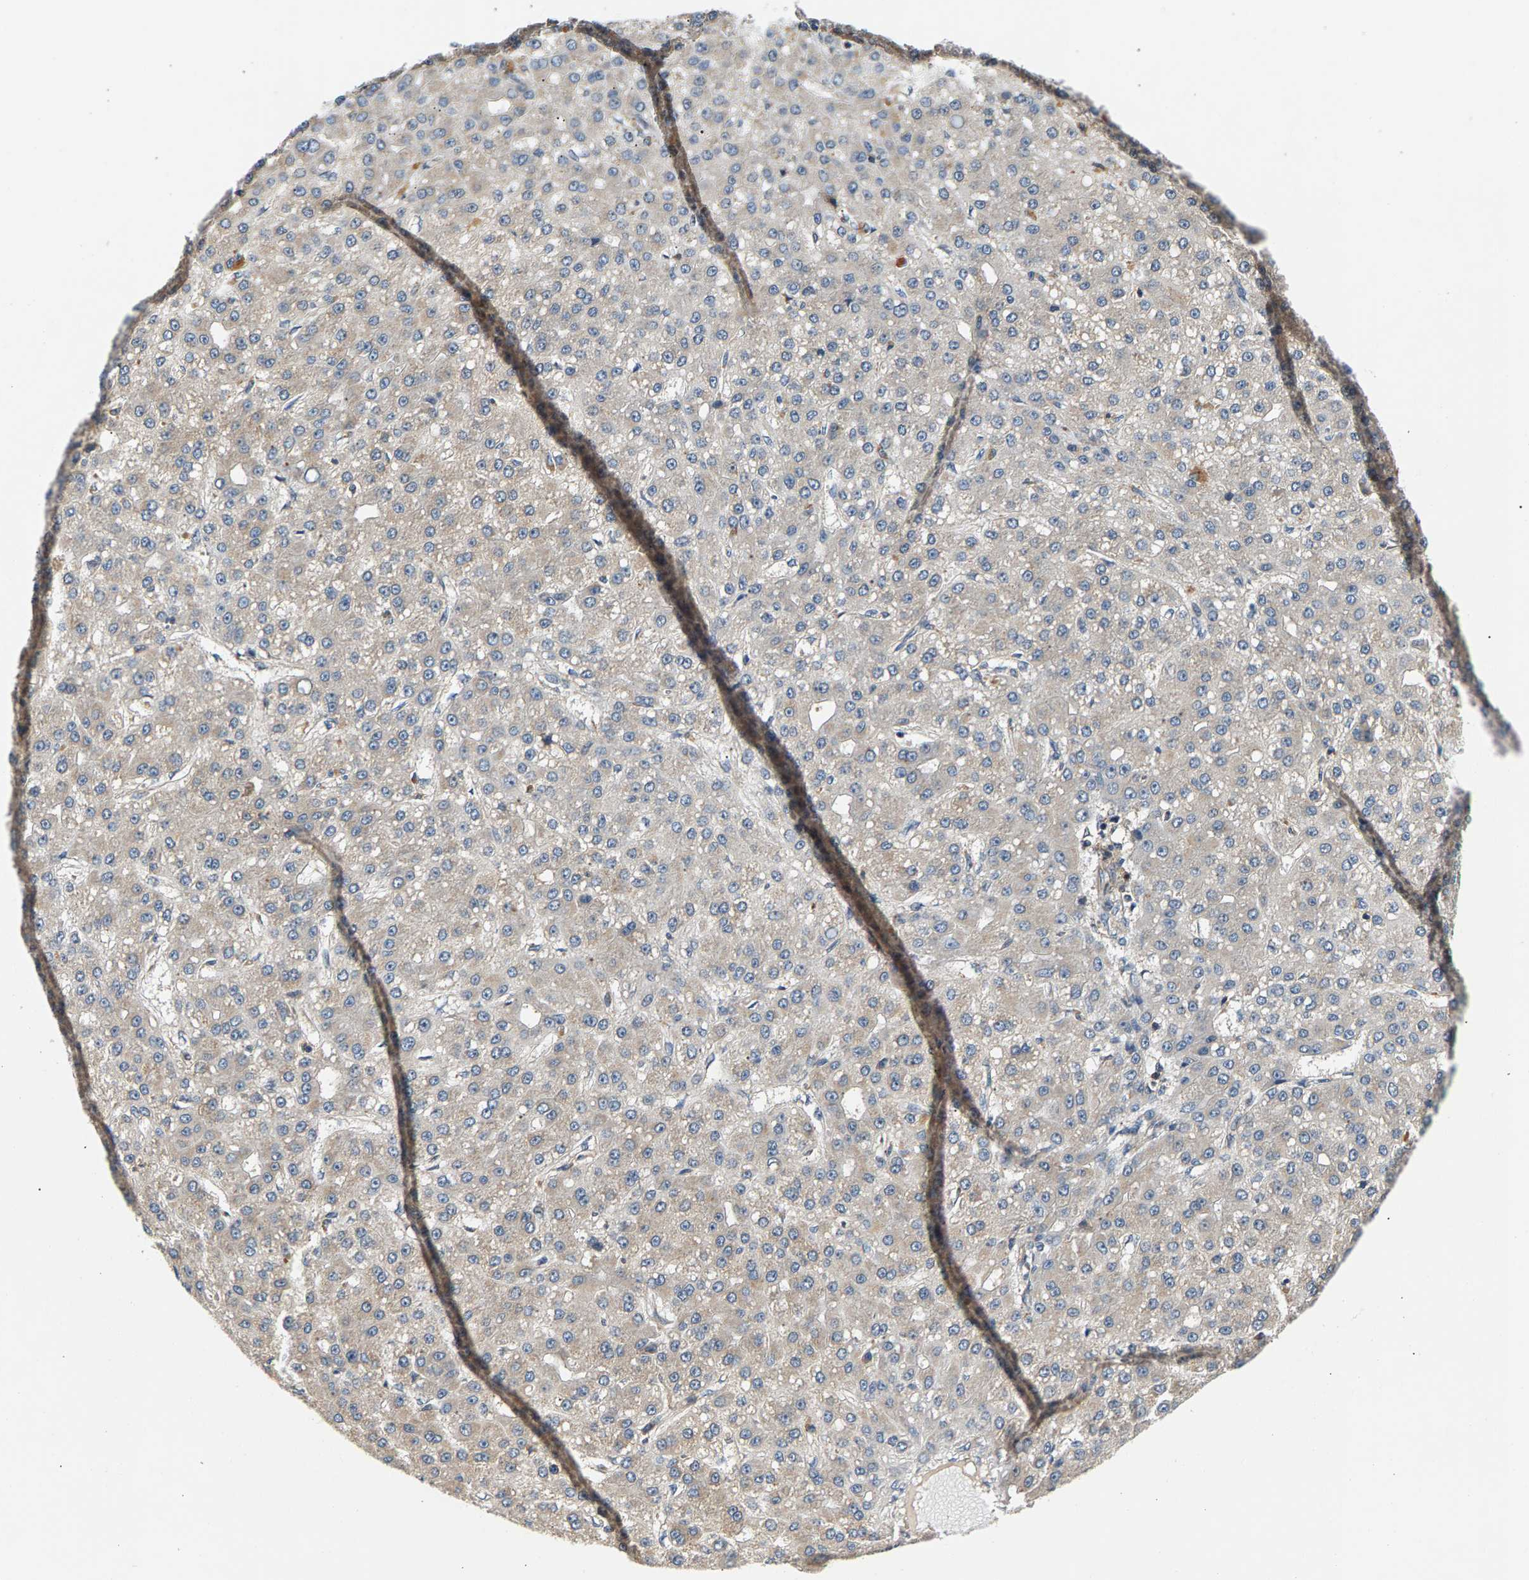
{"staining": {"intensity": "negative", "quantity": "none", "location": "none"}, "tissue": "liver cancer", "cell_type": "Tumor cells", "image_type": "cancer", "snomed": [{"axis": "morphology", "description": "Carcinoma, Hepatocellular, NOS"}, {"axis": "topography", "description": "Liver"}], "caption": "There is no significant positivity in tumor cells of hepatocellular carcinoma (liver).", "gene": "FAM78A", "patient": {"sex": "male", "age": 67}}